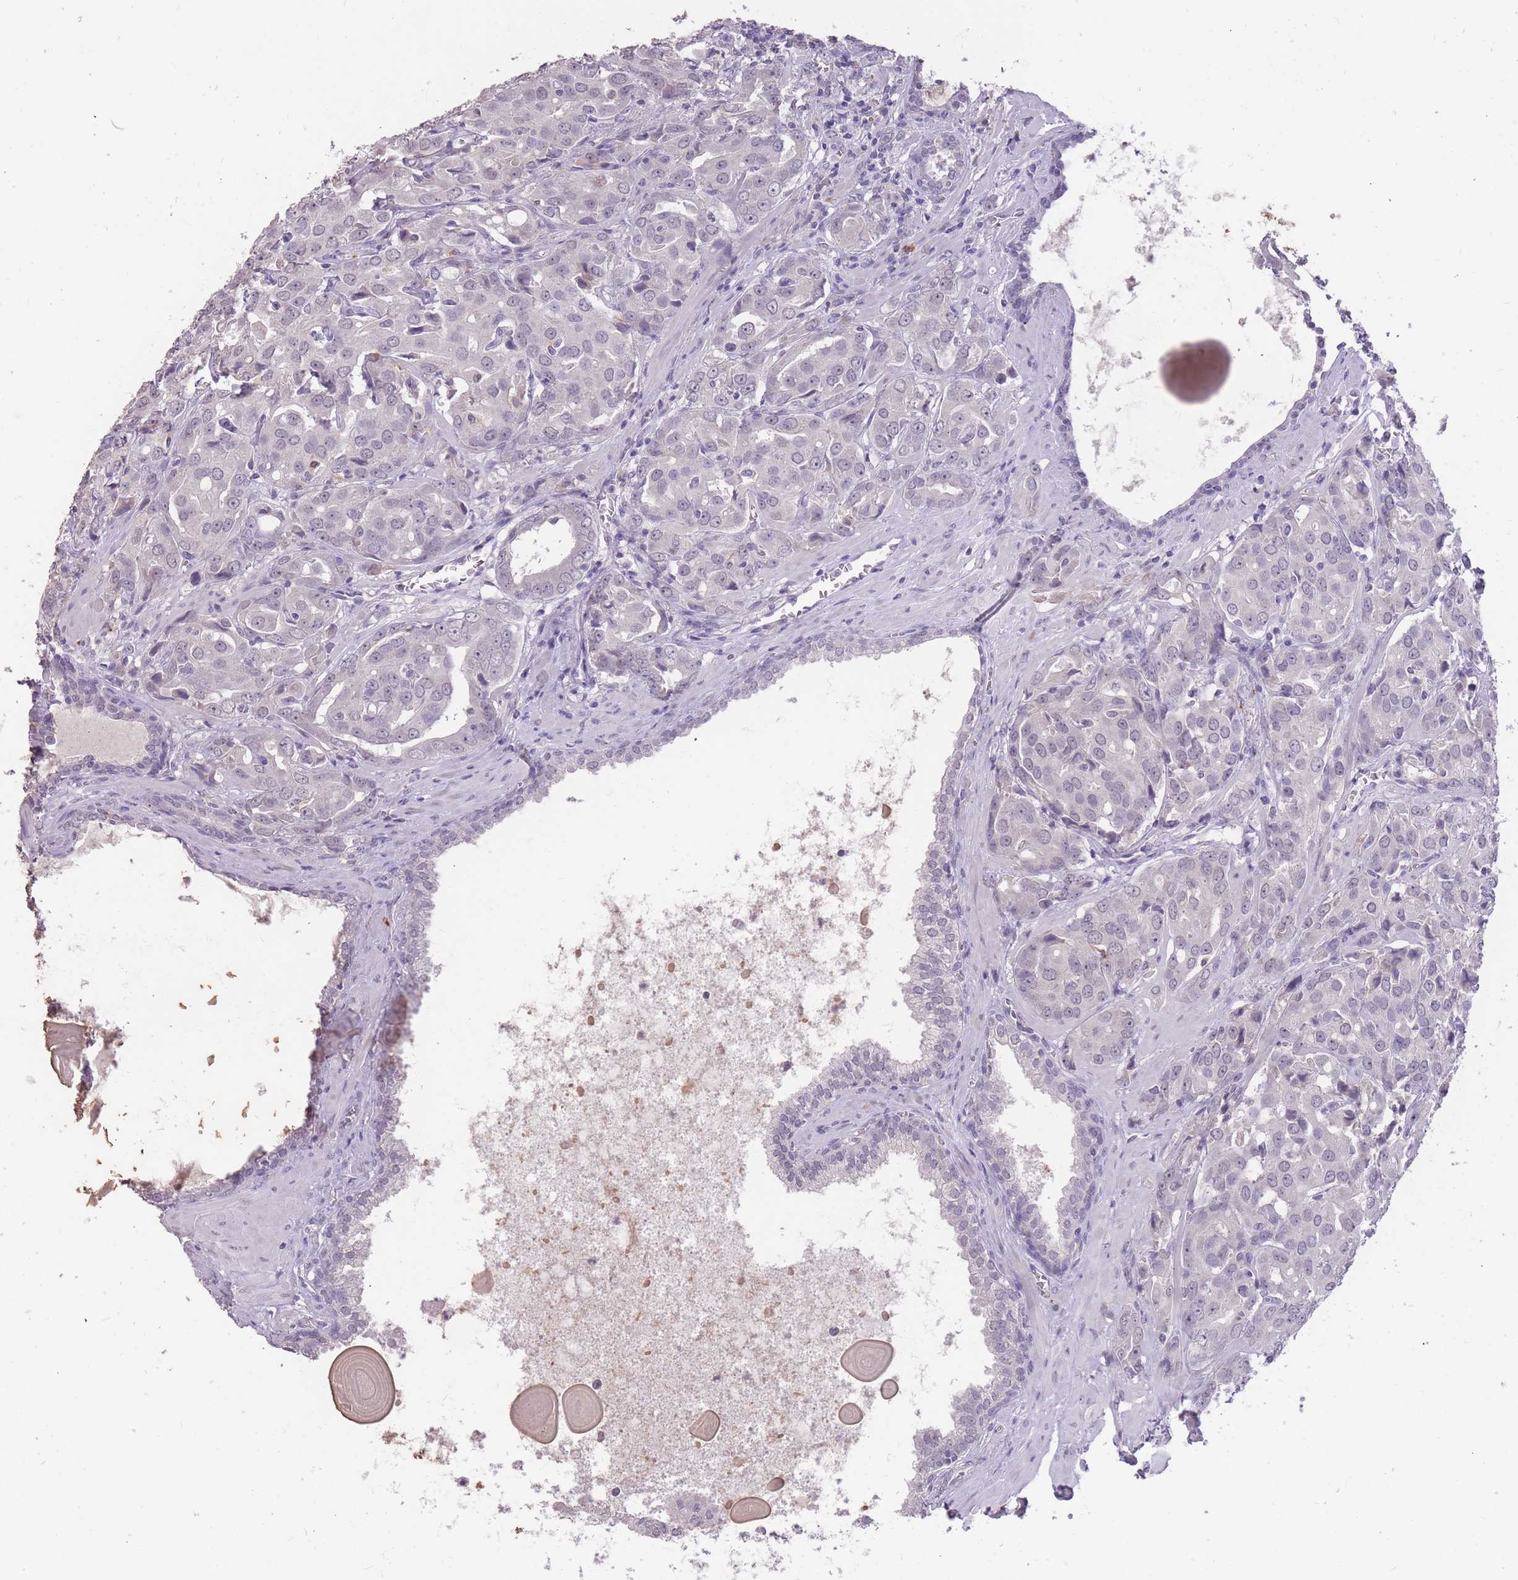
{"staining": {"intensity": "negative", "quantity": "none", "location": "none"}, "tissue": "prostate cancer", "cell_type": "Tumor cells", "image_type": "cancer", "snomed": [{"axis": "morphology", "description": "Adenocarcinoma, High grade"}, {"axis": "topography", "description": "Prostate"}], "caption": "Histopathology image shows no significant protein expression in tumor cells of adenocarcinoma (high-grade) (prostate).", "gene": "HNRNPUL1", "patient": {"sex": "male", "age": 68}}